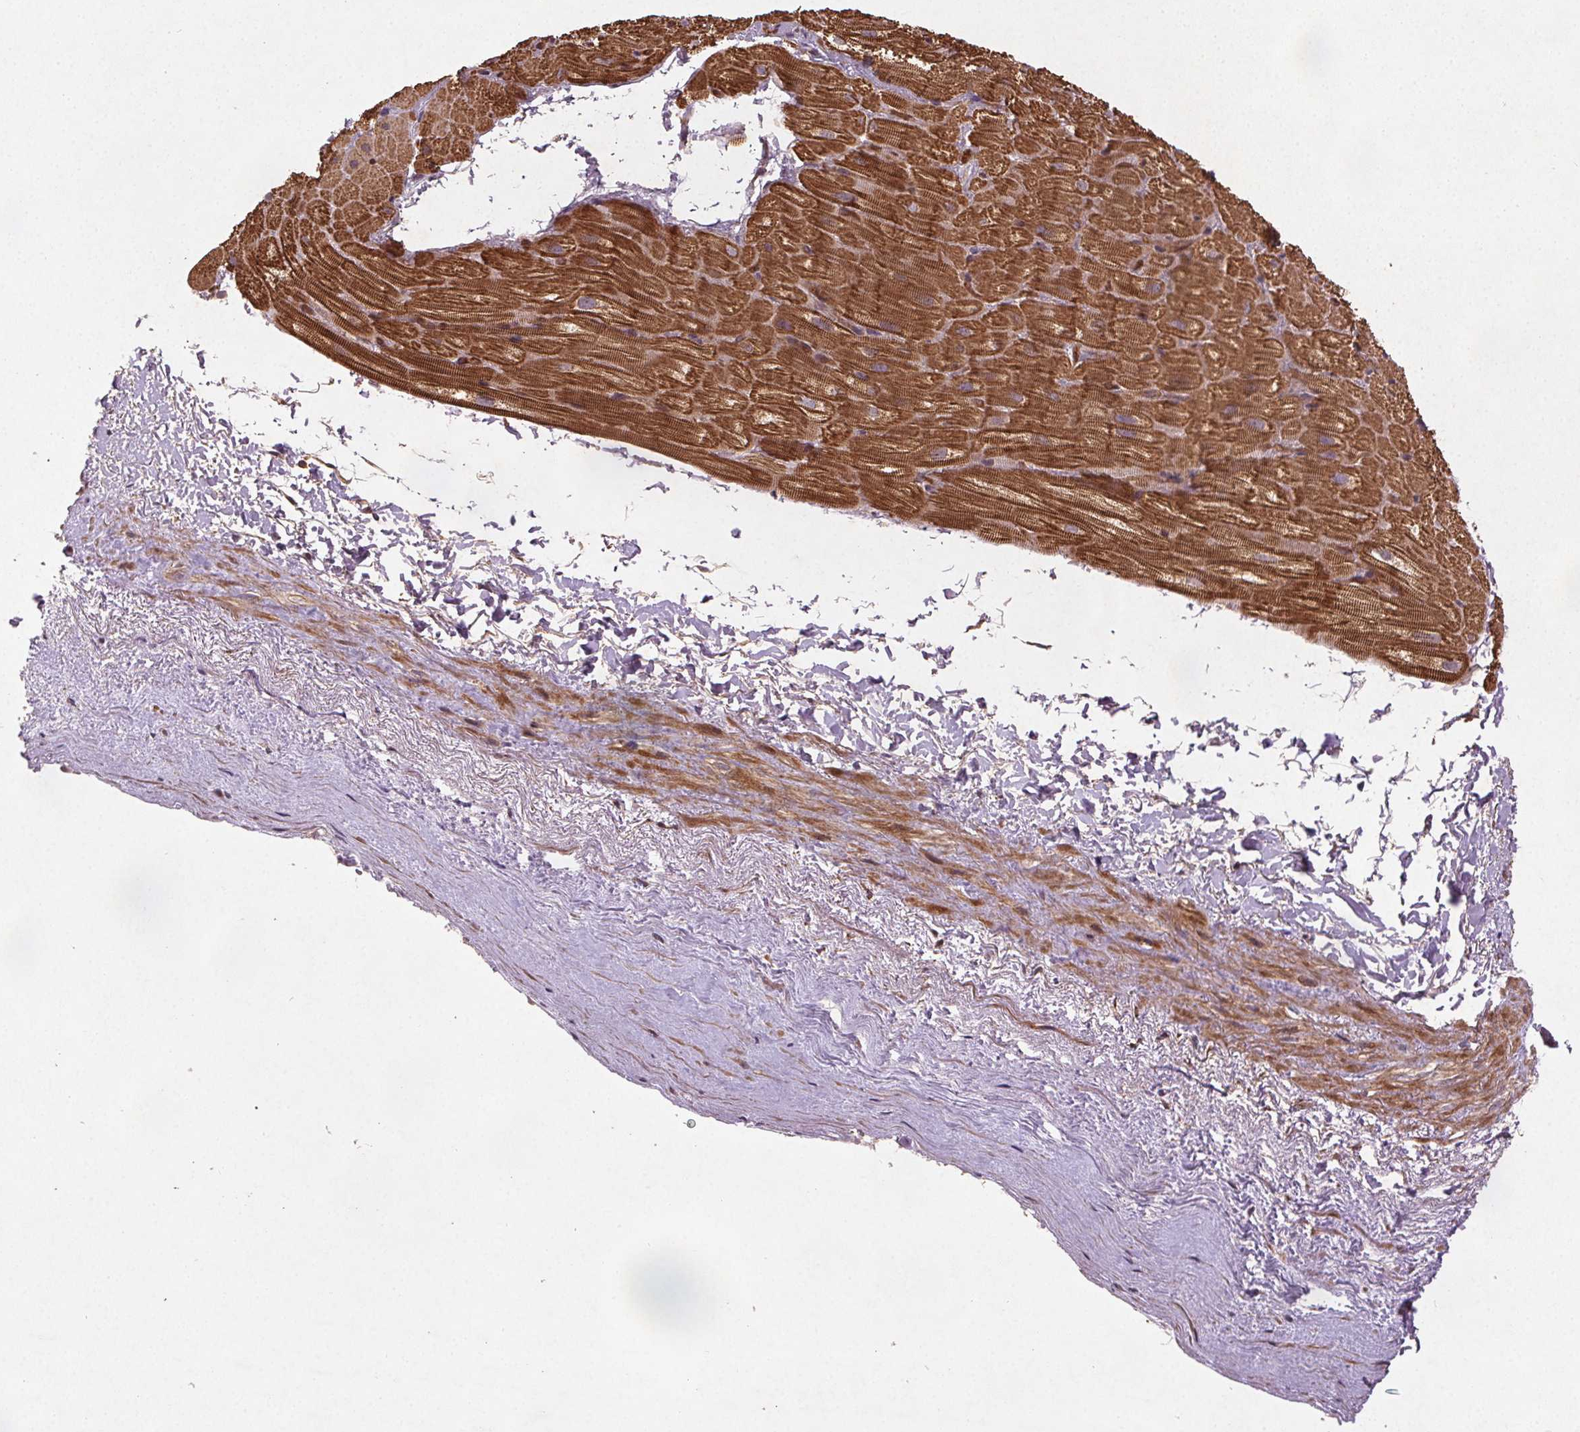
{"staining": {"intensity": "strong", "quantity": ">75%", "location": "cytoplasmic/membranous"}, "tissue": "heart muscle", "cell_type": "Cardiomyocytes", "image_type": "normal", "snomed": [{"axis": "morphology", "description": "Normal tissue, NOS"}, {"axis": "topography", "description": "Heart"}], "caption": "Protein analysis of unremarkable heart muscle displays strong cytoplasmic/membranous positivity in about >75% of cardiomyocytes.", "gene": "SEC14L2", "patient": {"sex": "male", "age": 62}}